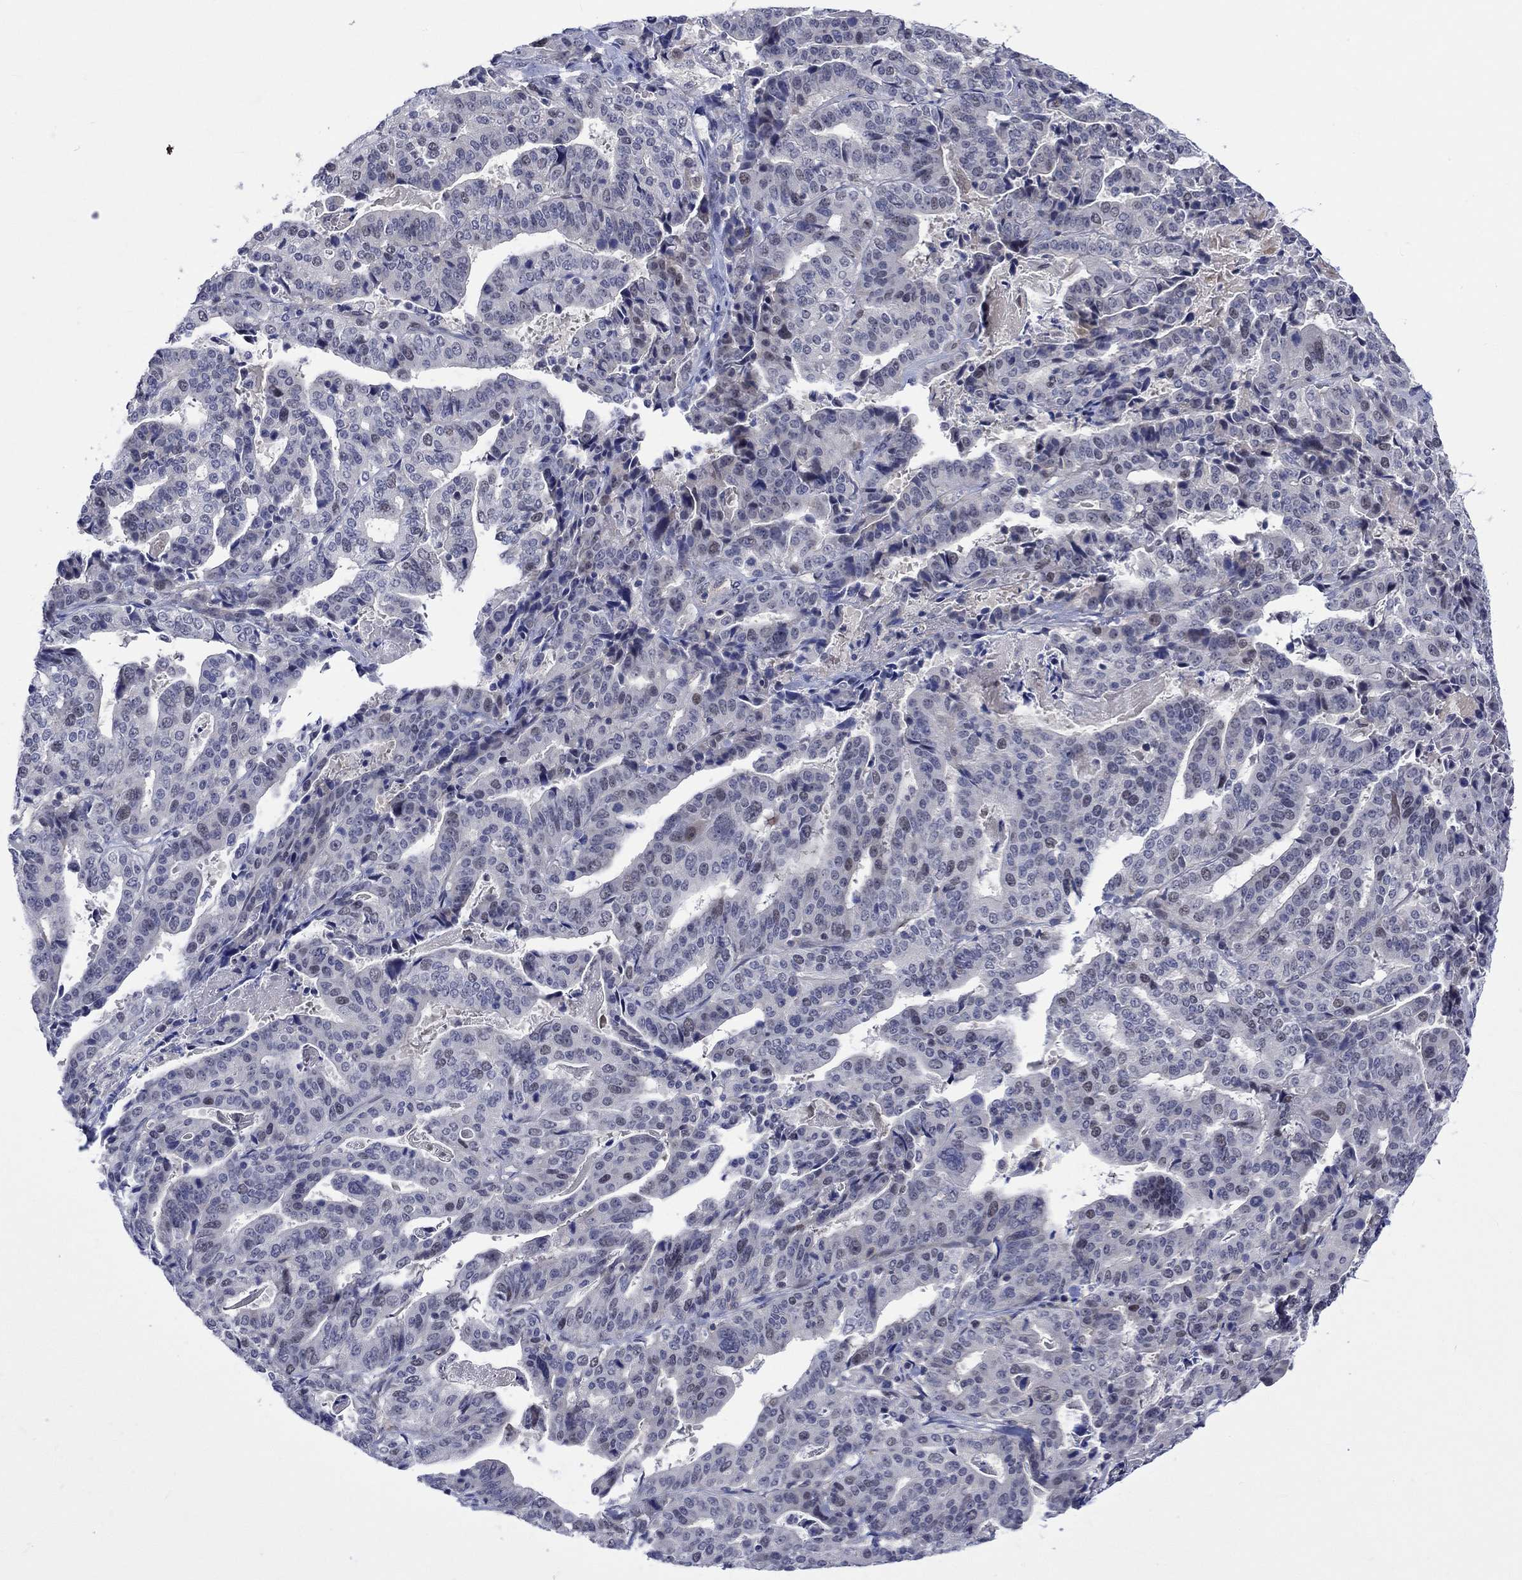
{"staining": {"intensity": "weak", "quantity": "<25%", "location": "nuclear"}, "tissue": "stomach cancer", "cell_type": "Tumor cells", "image_type": "cancer", "snomed": [{"axis": "morphology", "description": "Adenocarcinoma, NOS"}, {"axis": "topography", "description": "Stomach"}], "caption": "Tumor cells show no significant expression in adenocarcinoma (stomach).", "gene": "E2F8", "patient": {"sex": "male", "age": 48}}